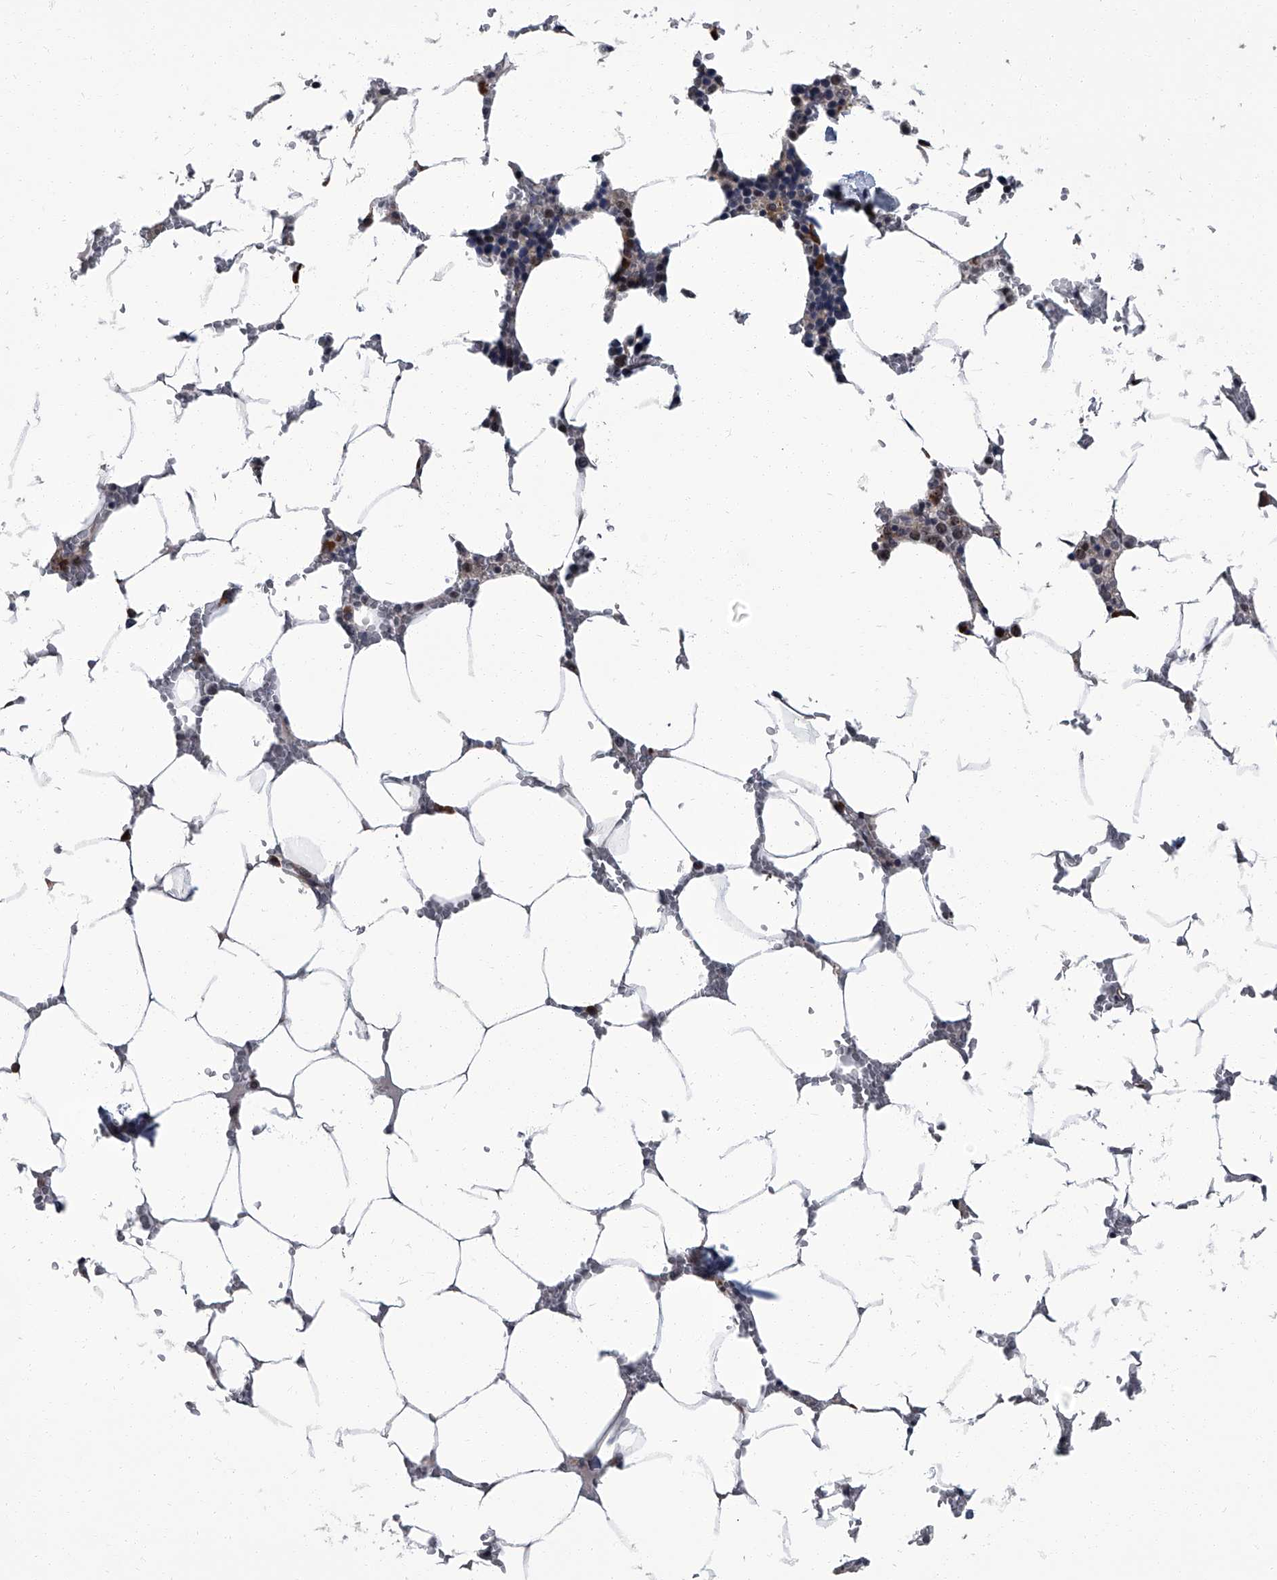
{"staining": {"intensity": "moderate", "quantity": "<25%", "location": "cytoplasmic/membranous"}, "tissue": "bone marrow", "cell_type": "Hematopoietic cells", "image_type": "normal", "snomed": [{"axis": "morphology", "description": "Normal tissue, NOS"}, {"axis": "topography", "description": "Bone marrow"}], "caption": "Hematopoietic cells exhibit low levels of moderate cytoplasmic/membranous staining in approximately <25% of cells in unremarkable human bone marrow. (DAB (3,3'-diaminobenzidine) IHC with brightfield microscopy, high magnification).", "gene": "ZNF274", "patient": {"sex": "male", "age": 70}}